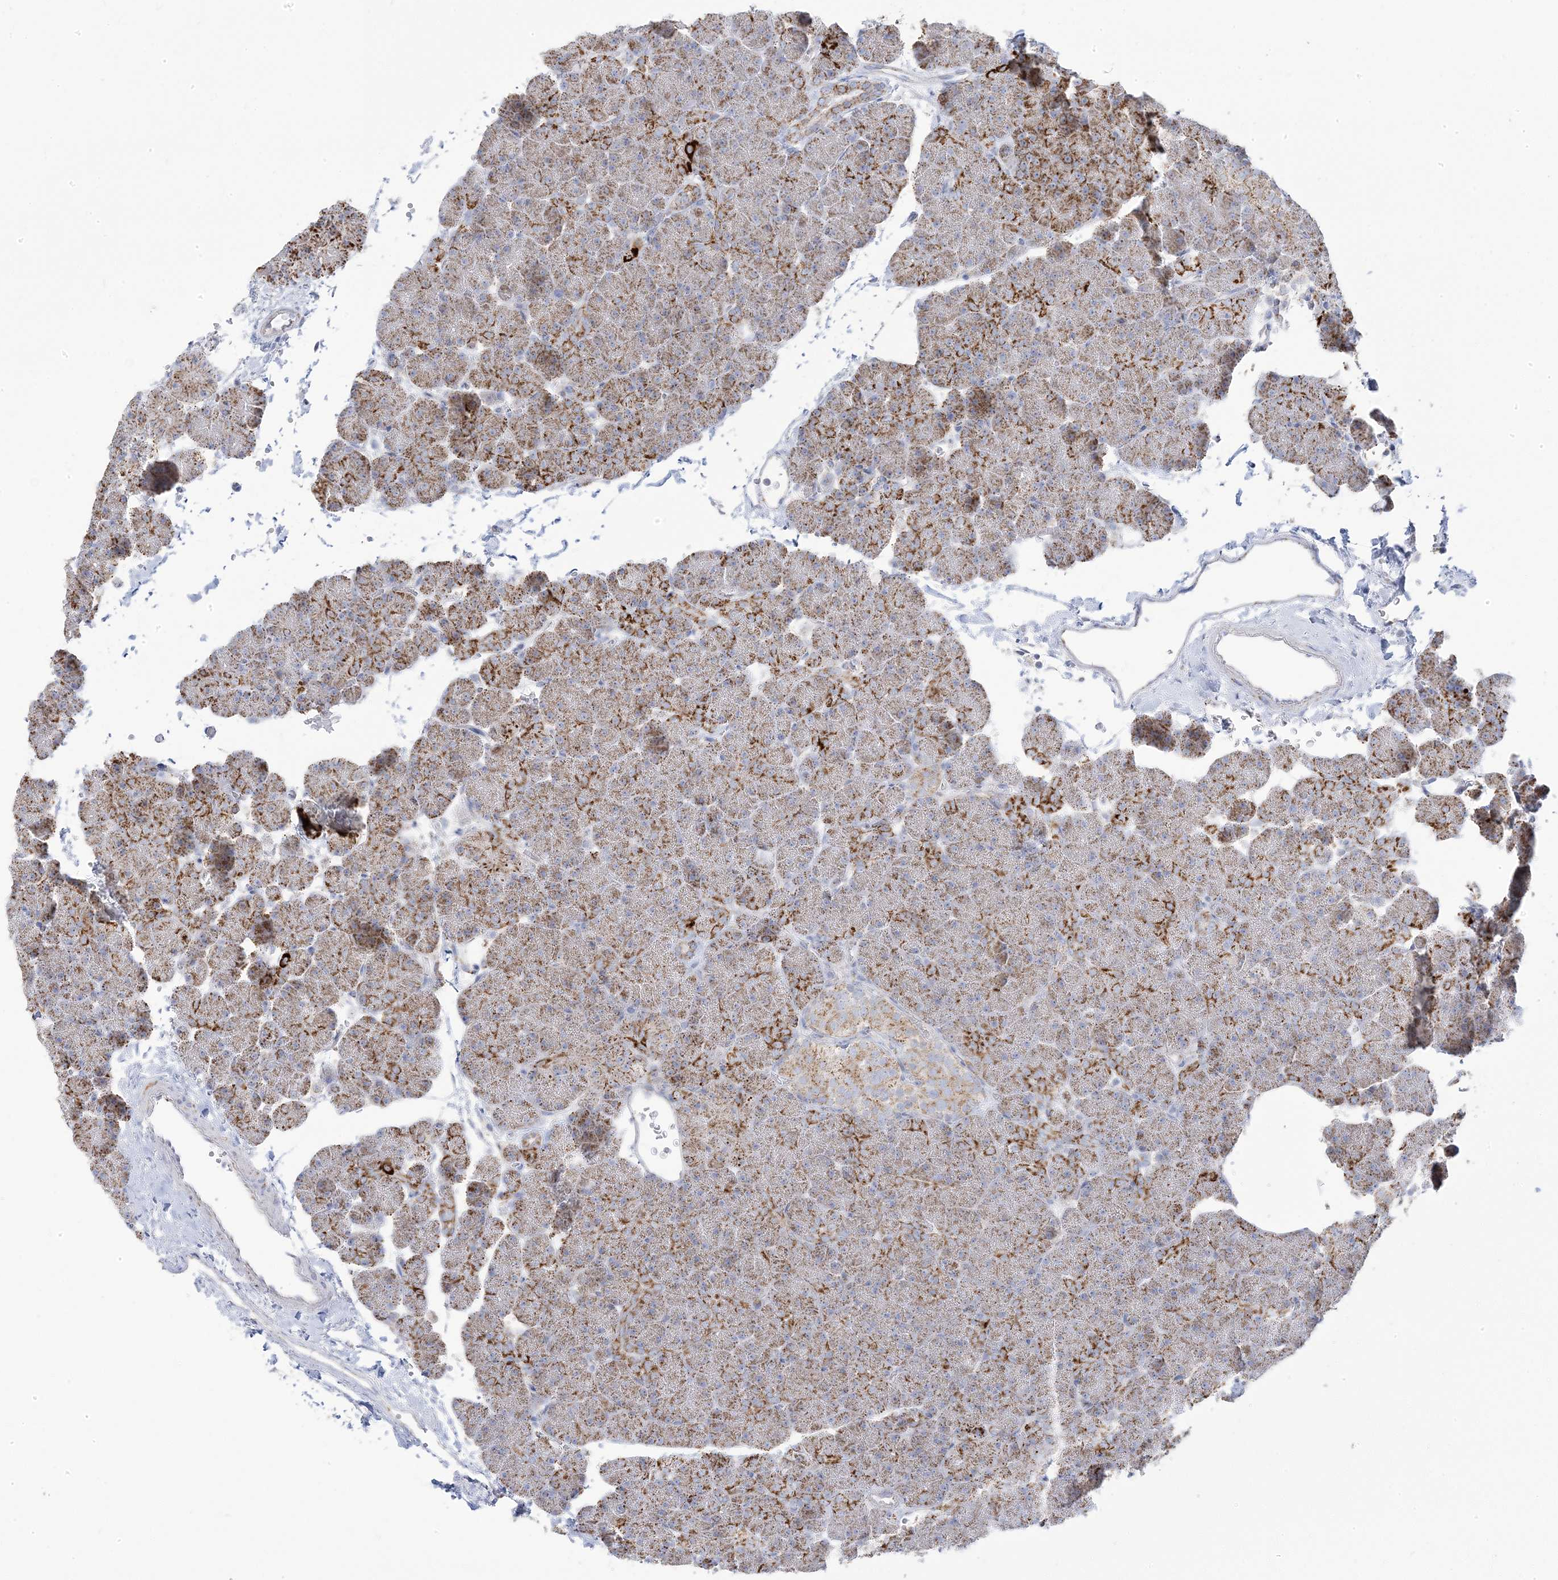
{"staining": {"intensity": "moderate", "quantity": ">75%", "location": "cytoplasmic/membranous"}, "tissue": "pancreas", "cell_type": "Exocrine glandular cells", "image_type": "normal", "snomed": [{"axis": "morphology", "description": "Normal tissue, NOS"}, {"axis": "morphology", "description": "Carcinoid, malignant, NOS"}, {"axis": "topography", "description": "Pancreas"}], "caption": "Approximately >75% of exocrine glandular cells in unremarkable pancreas display moderate cytoplasmic/membranous protein positivity as visualized by brown immunohistochemical staining.", "gene": "PCCB", "patient": {"sex": "female", "age": 35}}